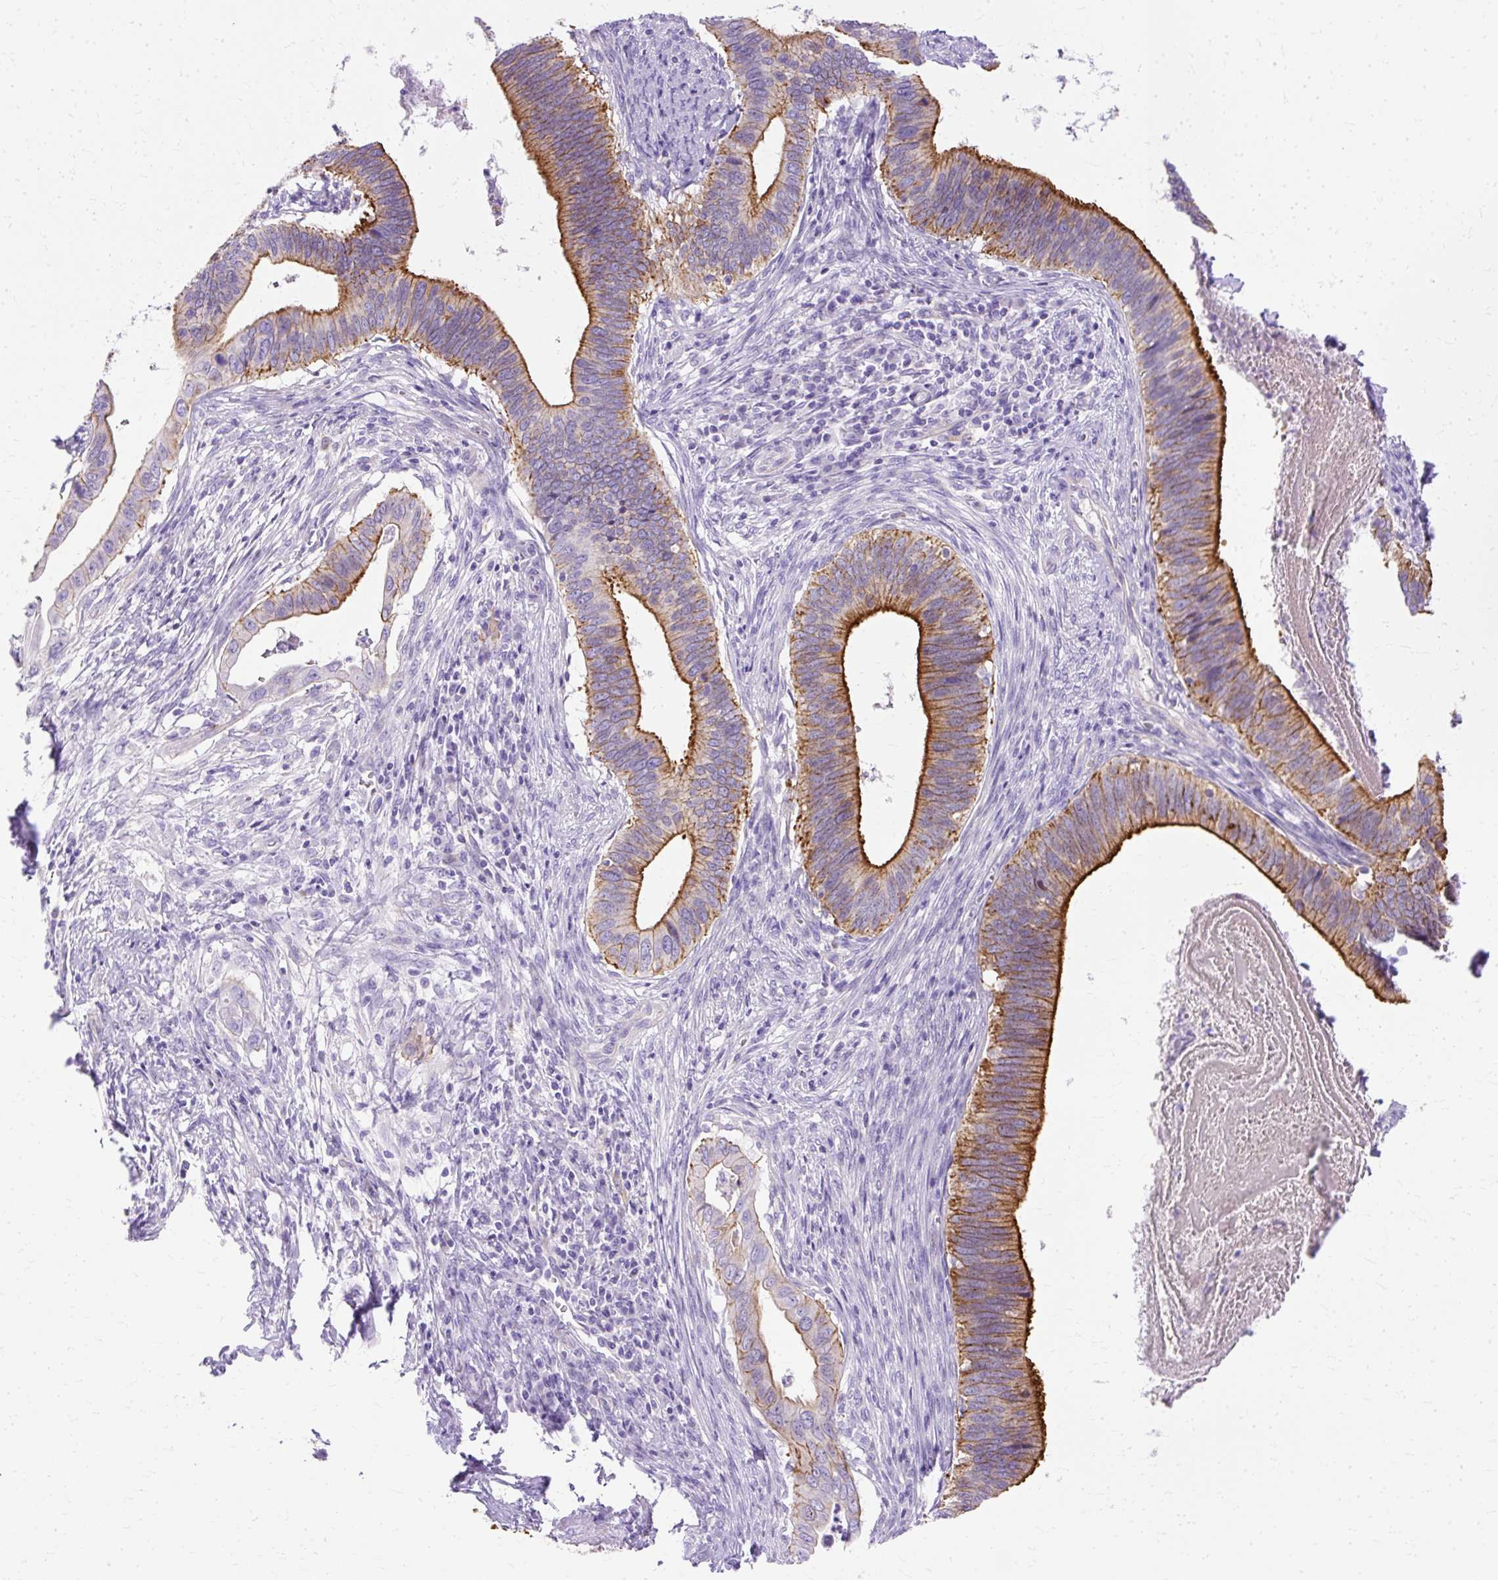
{"staining": {"intensity": "strong", "quantity": ">75%", "location": "cytoplasmic/membranous"}, "tissue": "cervical cancer", "cell_type": "Tumor cells", "image_type": "cancer", "snomed": [{"axis": "morphology", "description": "Adenocarcinoma, NOS"}, {"axis": "topography", "description": "Cervix"}], "caption": "The histopathology image demonstrates immunohistochemical staining of cervical cancer. There is strong cytoplasmic/membranous positivity is identified in approximately >75% of tumor cells. (IHC, brightfield microscopy, high magnification).", "gene": "MYO6", "patient": {"sex": "female", "age": 42}}